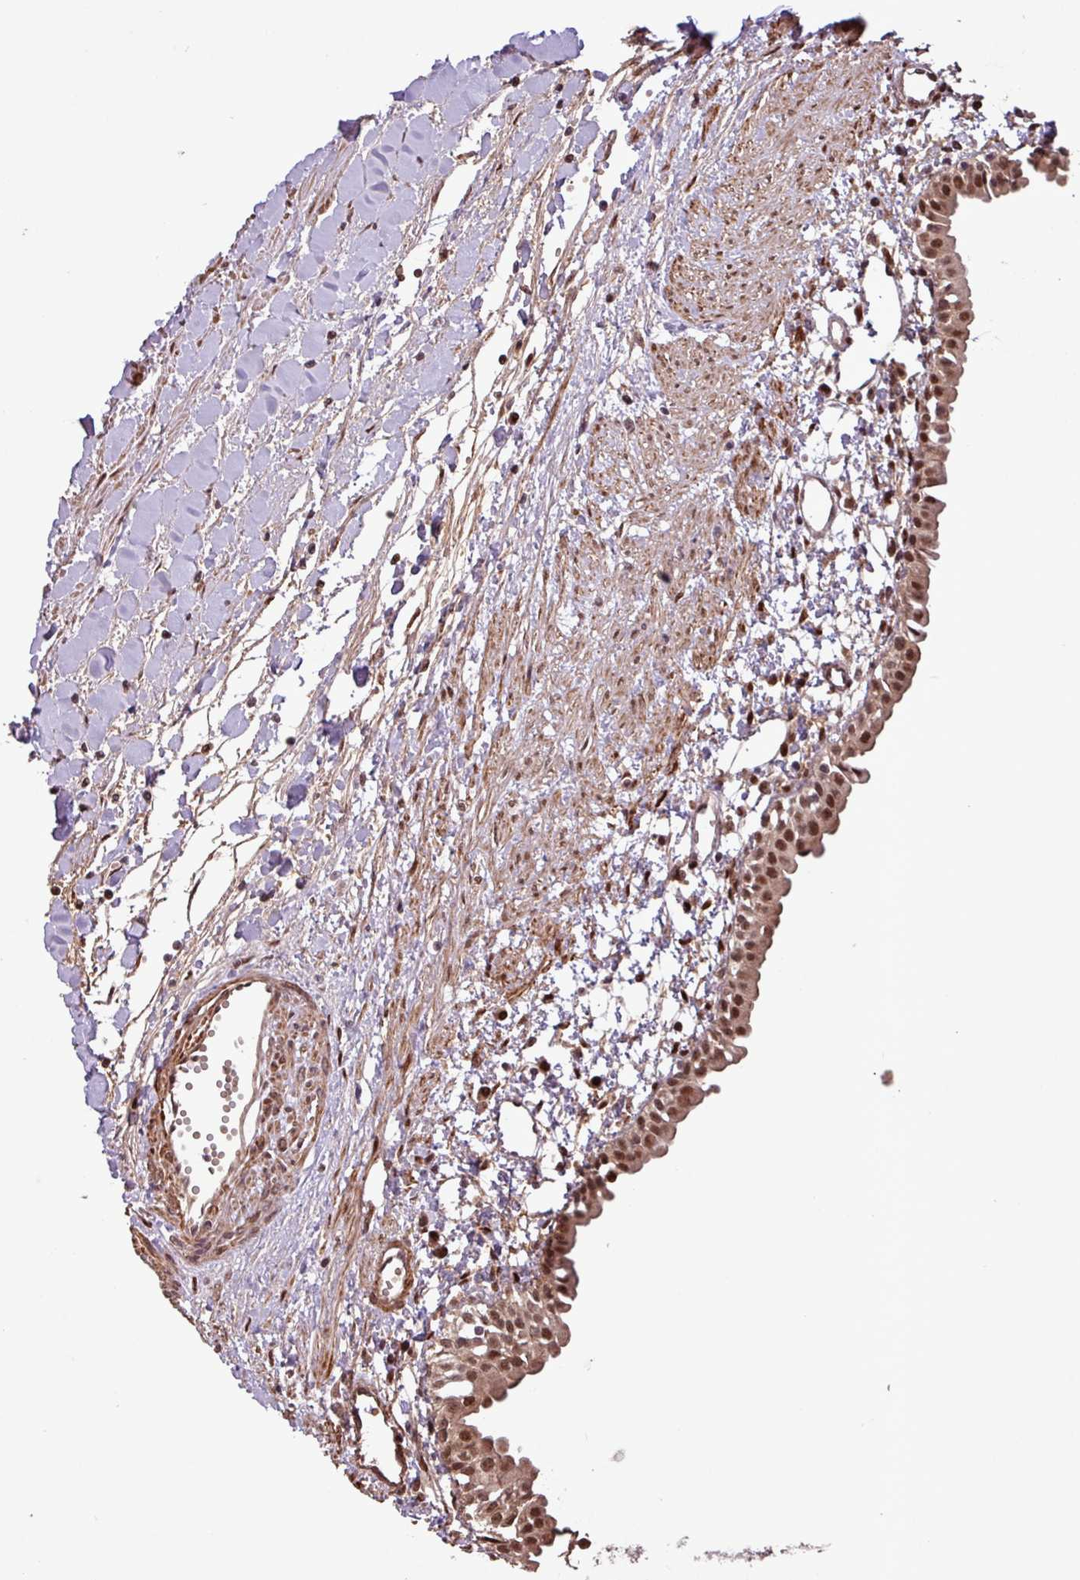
{"staining": {"intensity": "moderate", "quantity": ">75%", "location": "nuclear"}, "tissue": "renal cancer", "cell_type": "Tumor cells", "image_type": "cancer", "snomed": [{"axis": "morphology", "description": "Adenocarcinoma, NOS"}, {"axis": "topography", "description": "Kidney"}], "caption": "Human renal adenocarcinoma stained with a brown dye demonstrates moderate nuclear positive staining in about >75% of tumor cells.", "gene": "SLC22A24", "patient": {"sex": "male", "age": 59}}